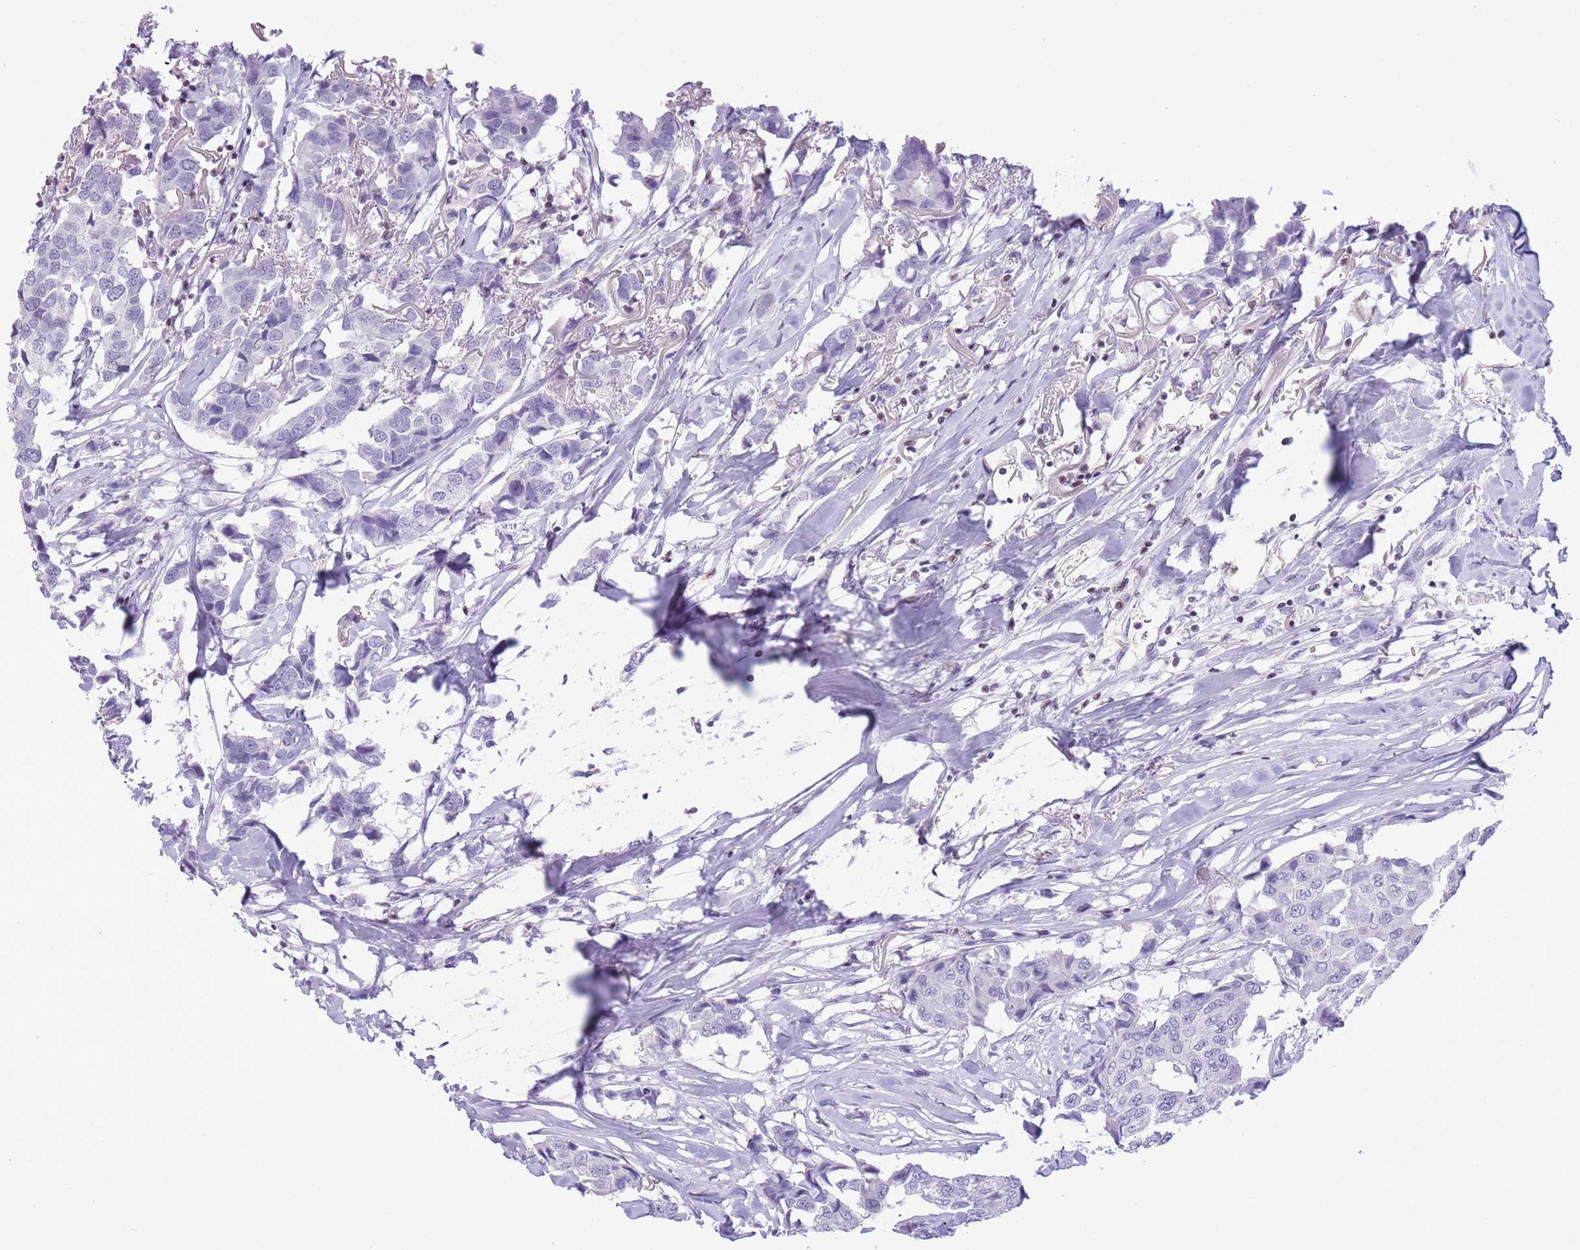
{"staining": {"intensity": "negative", "quantity": "none", "location": "none"}, "tissue": "breast cancer", "cell_type": "Tumor cells", "image_type": "cancer", "snomed": [{"axis": "morphology", "description": "Duct carcinoma"}, {"axis": "topography", "description": "Breast"}], "caption": "This image is of breast cancer stained with IHC to label a protein in brown with the nuclei are counter-stained blue. There is no expression in tumor cells.", "gene": "BCL11B", "patient": {"sex": "female", "age": 80}}